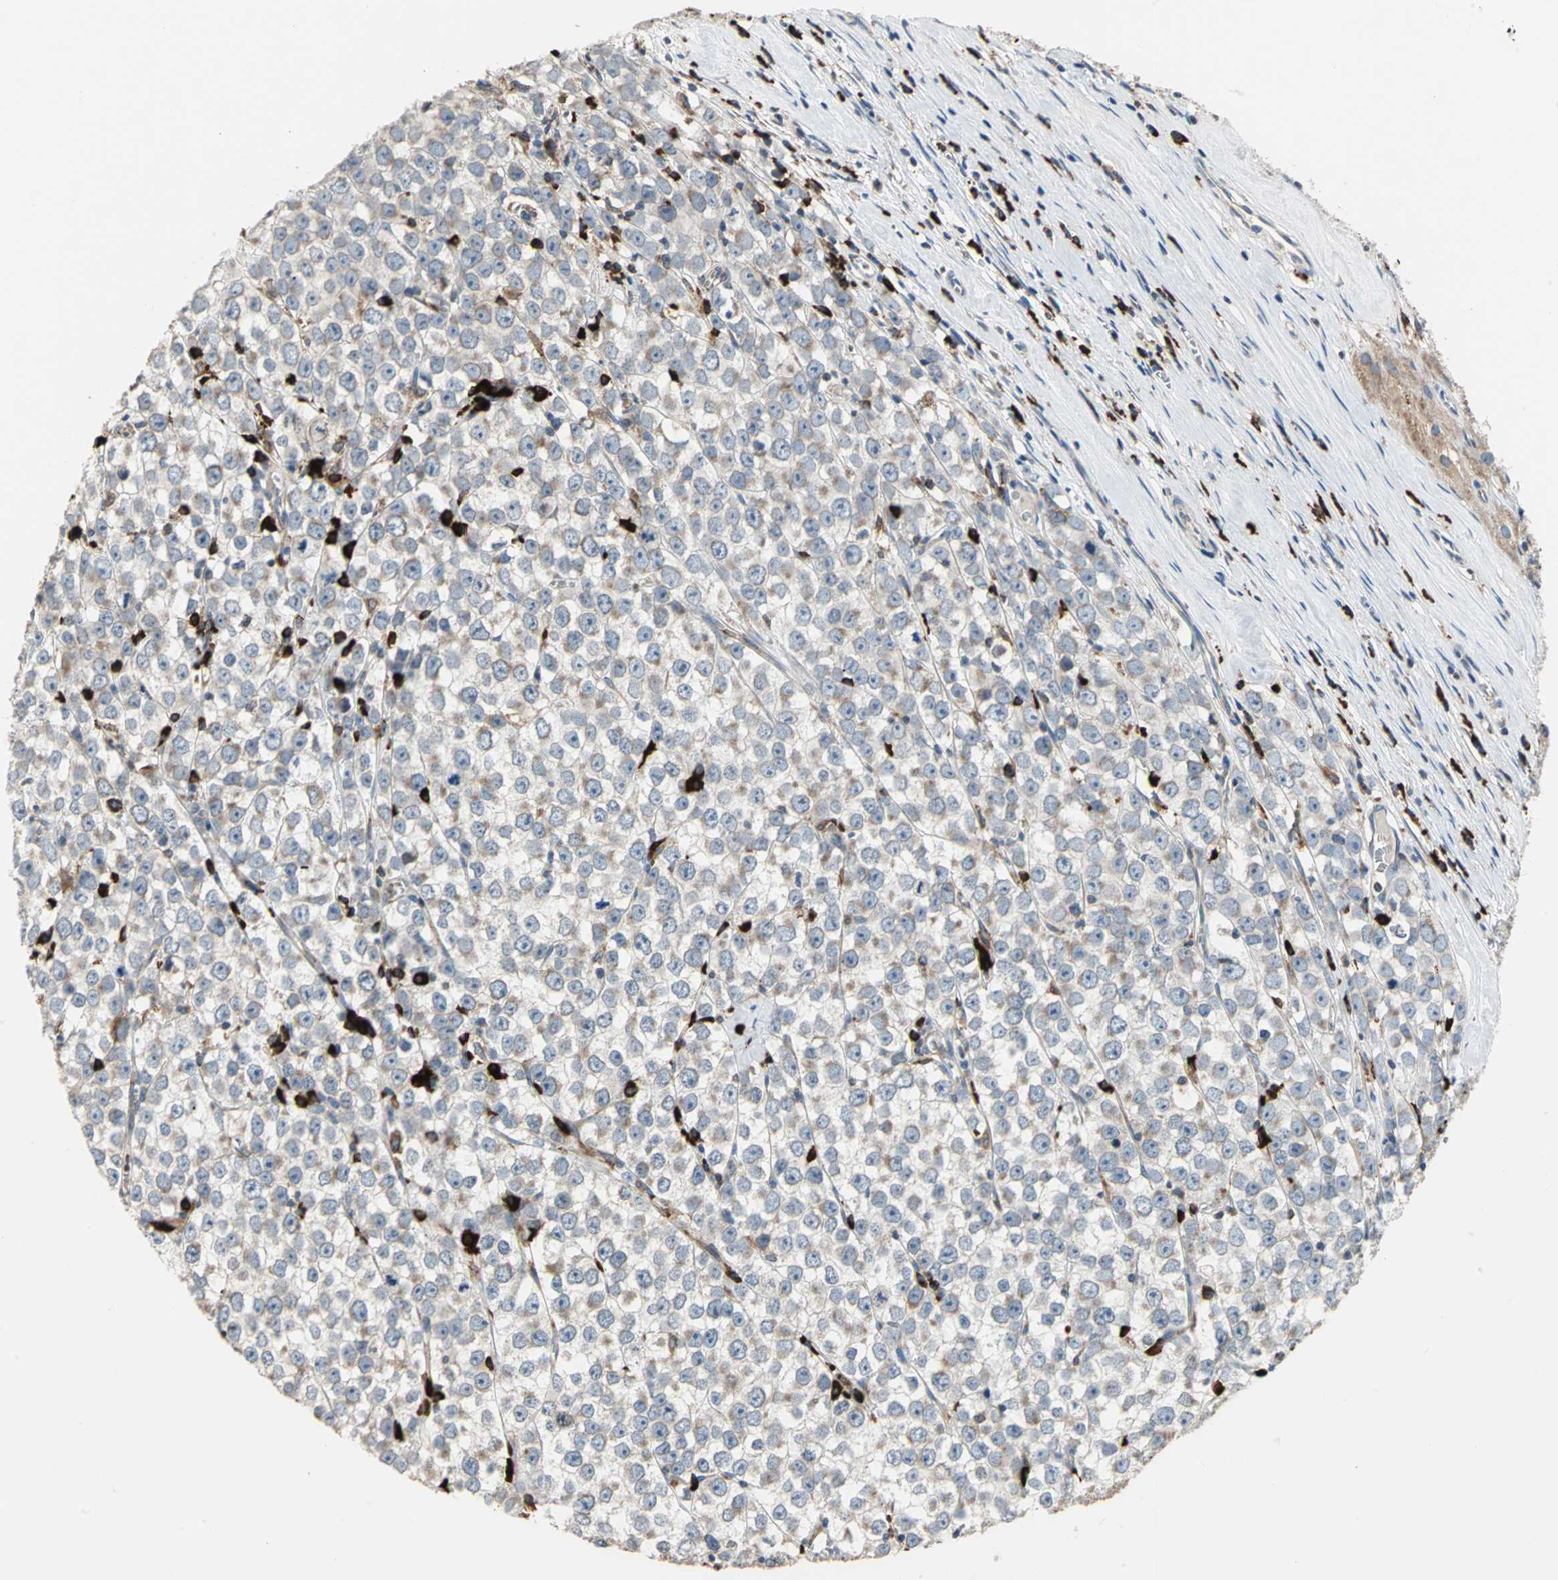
{"staining": {"intensity": "weak", "quantity": "25%-75%", "location": "cytoplasmic/membranous"}, "tissue": "testis cancer", "cell_type": "Tumor cells", "image_type": "cancer", "snomed": [{"axis": "morphology", "description": "Seminoma, NOS"}, {"axis": "morphology", "description": "Carcinoma, Embryonal, NOS"}, {"axis": "topography", "description": "Testis"}], "caption": "The histopathology image shows staining of testis cancer, revealing weak cytoplasmic/membranous protein positivity (brown color) within tumor cells.", "gene": "SDF2L1", "patient": {"sex": "male", "age": 52}}